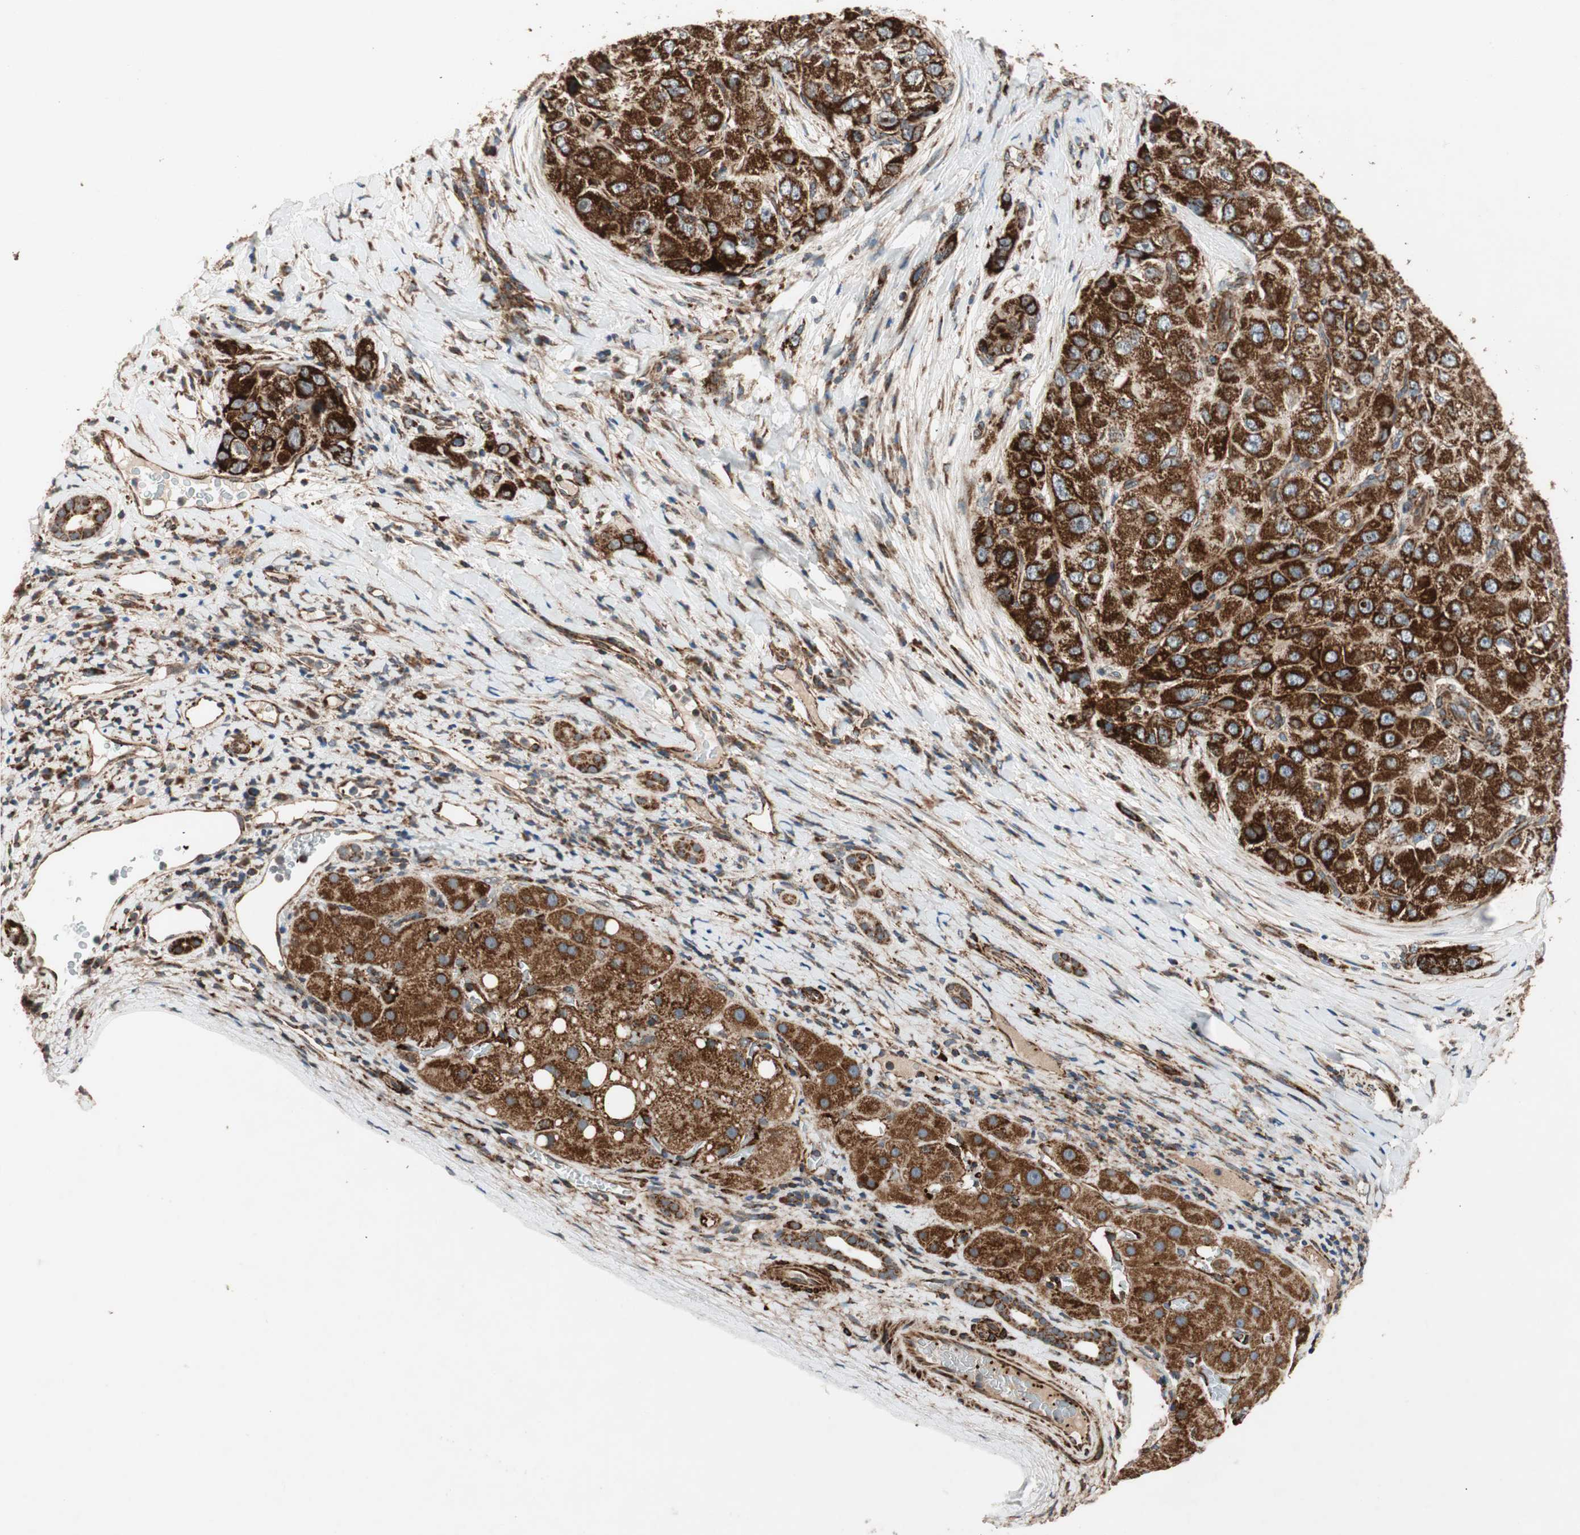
{"staining": {"intensity": "strong", "quantity": ">75%", "location": "cytoplasmic/membranous,nuclear"}, "tissue": "liver cancer", "cell_type": "Tumor cells", "image_type": "cancer", "snomed": [{"axis": "morphology", "description": "Carcinoma, Hepatocellular, NOS"}, {"axis": "topography", "description": "Liver"}], "caption": "The immunohistochemical stain labels strong cytoplasmic/membranous and nuclear expression in tumor cells of liver cancer (hepatocellular carcinoma) tissue.", "gene": "AKAP1", "patient": {"sex": "male", "age": 80}}